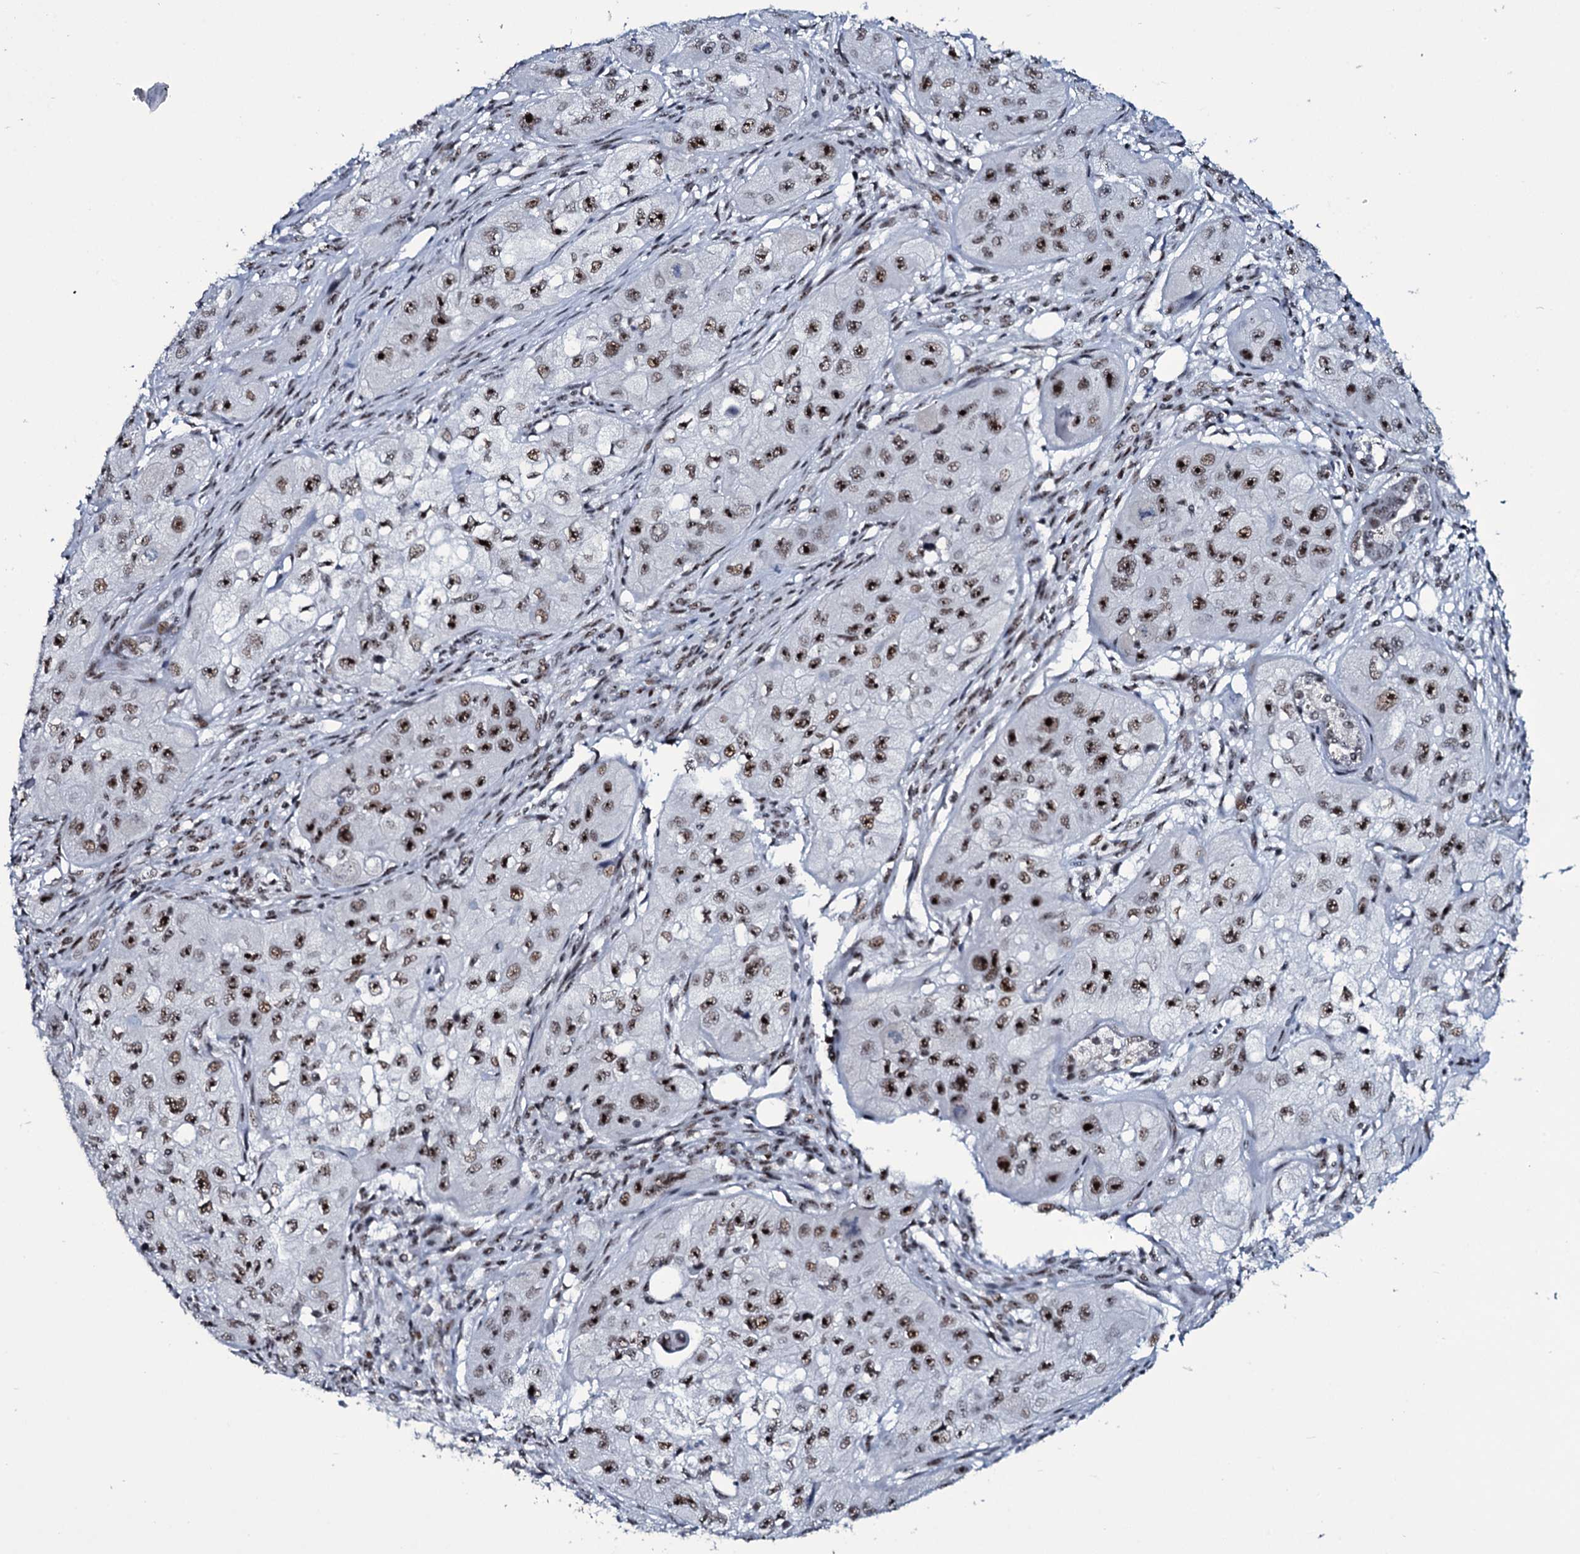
{"staining": {"intensity": "strong", "quantity": ">75%", "location": "nuclear"}, "tissue": "skin cancer", "cell_type": "Tumor cells", "image_type": "cancer", "snomed": [{"axis": "morphology", "description": "Squamous cell carcinoma, NOS"}, {"axis": "topography", "description": "Skin"}, {"axis": "topography", "description": "Subcutis"}], "caption": "Squamous cell carcinoma (skin) was stained to show a protein in brown. There is high levels of strong nuclear expression in about >75% of tumor cells.", "gene": "ZMIZ2", "patient": {"sex": "male", "age": 73}}